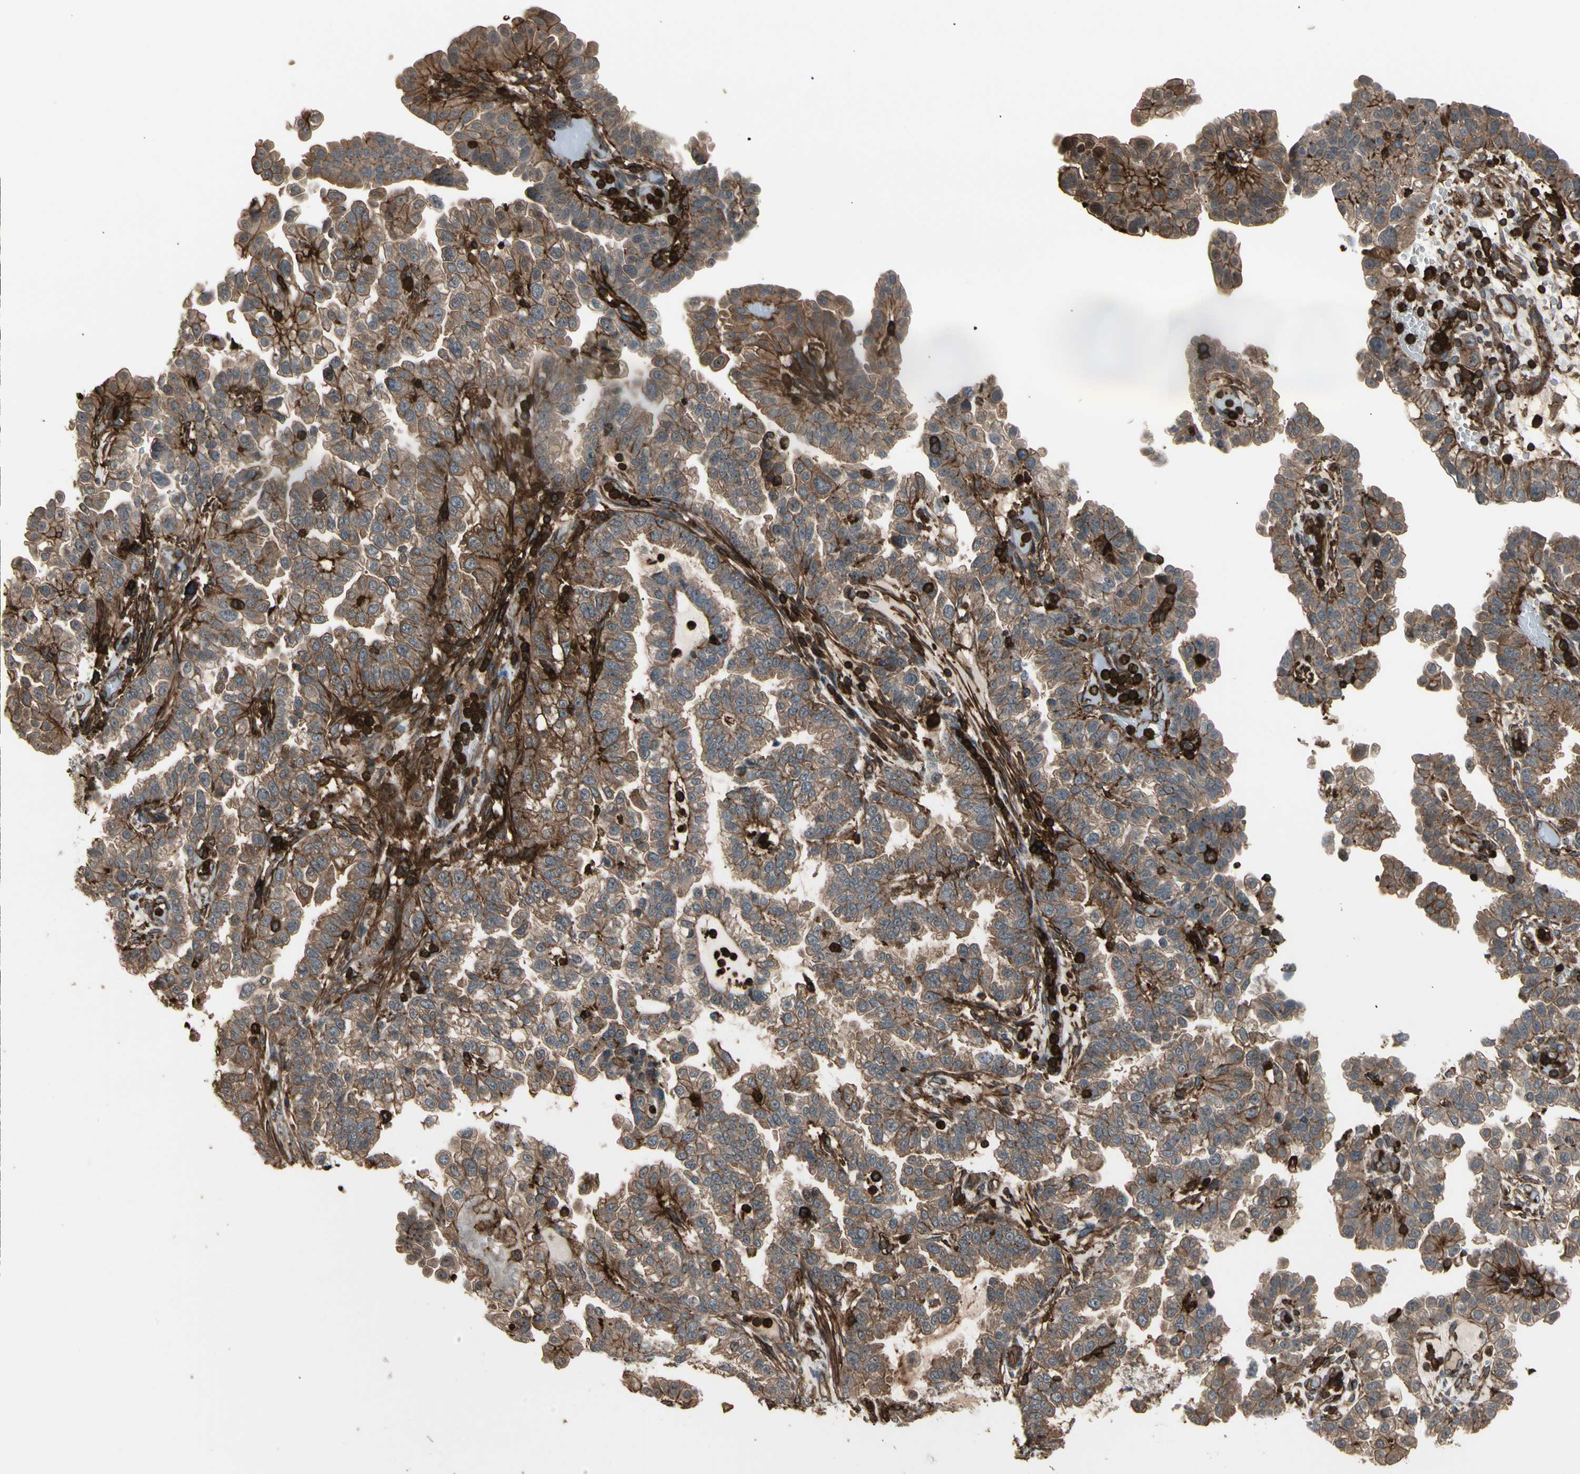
{"staining": {"intensity": "moderate", "quantity": "25%-75%", "location": "cytoplasmic/membranous"}, "tissue": "endometrial cancer", "cell_type": "Tumor cells", "image_type": "cancer", "snomed": [{"axis": "morphology", "description": "Adenocarcinoma, NOS"}, {"axis": "topography", "description": "Endometrium"}], "caption": "High-magnification brightfield microscopy of endometrial adenocarcinoma stained with DAB (brown) and counterstained with hematoxylin (blue). tumor cells exhibit moderate cytoplasmic/membranous staining is present in approximately25%-75% of cells.", "gene": "MAPK13", "patient": {"sex": "female", "age": 85}}